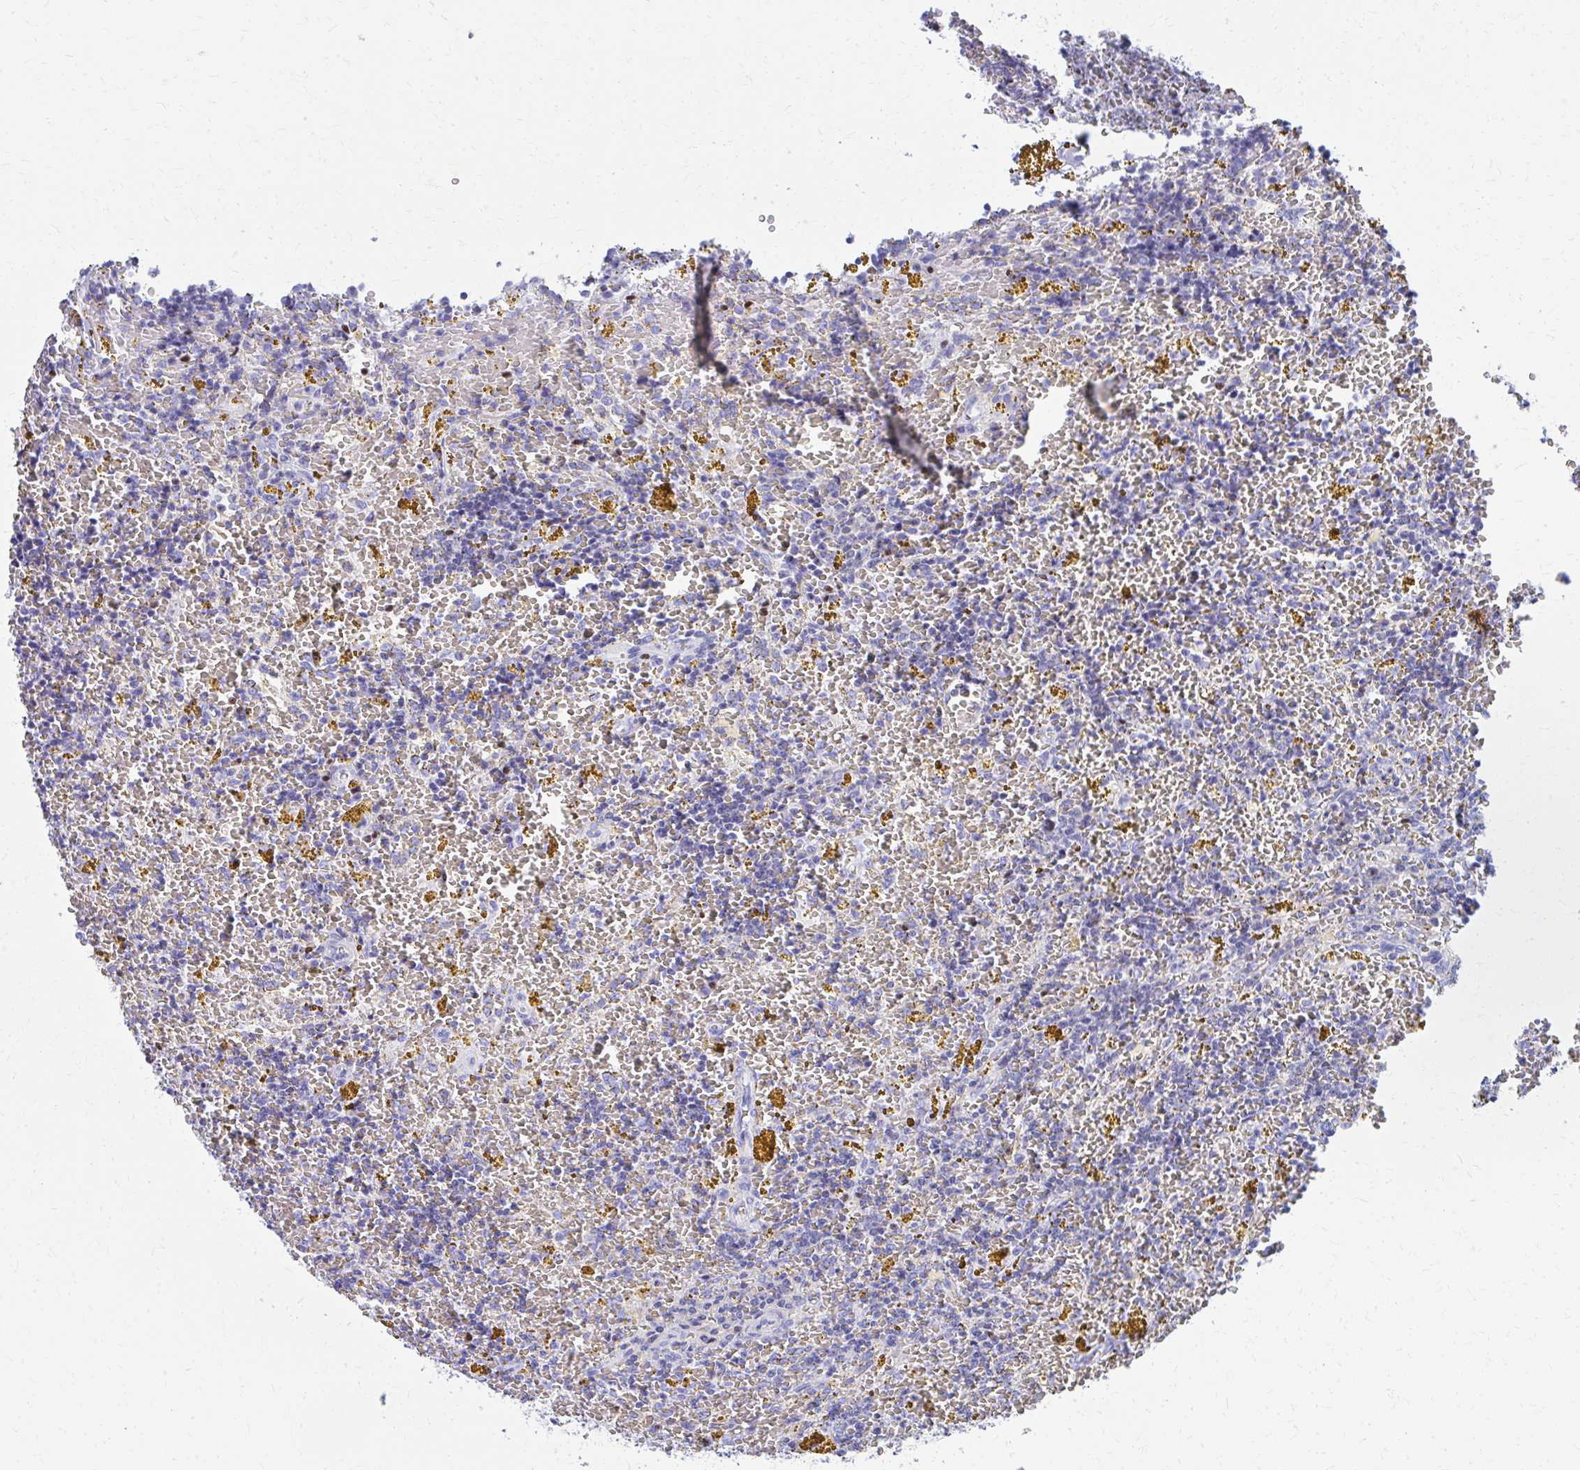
{"staining": {"intensity": "negative", "quantity": "none", "location": "none"}, "tissue": "lymphoma", "cell_type": "Tumor cells", "image_type": "cancer", "snomed": [{"axis": "morphology", "description": "Malignant lymphoma, non-Hodgkin's type, Low grade"}, {"axis": "topography", "description": "Spleen"}, {"axis": "topography", "description": "Lymph node"}], "caption": "A histopathology image of human lymphoma is negative for staining in tumor cells.", "gene": "RUNX3", "patient": {"sex": "female", "age": 66}}